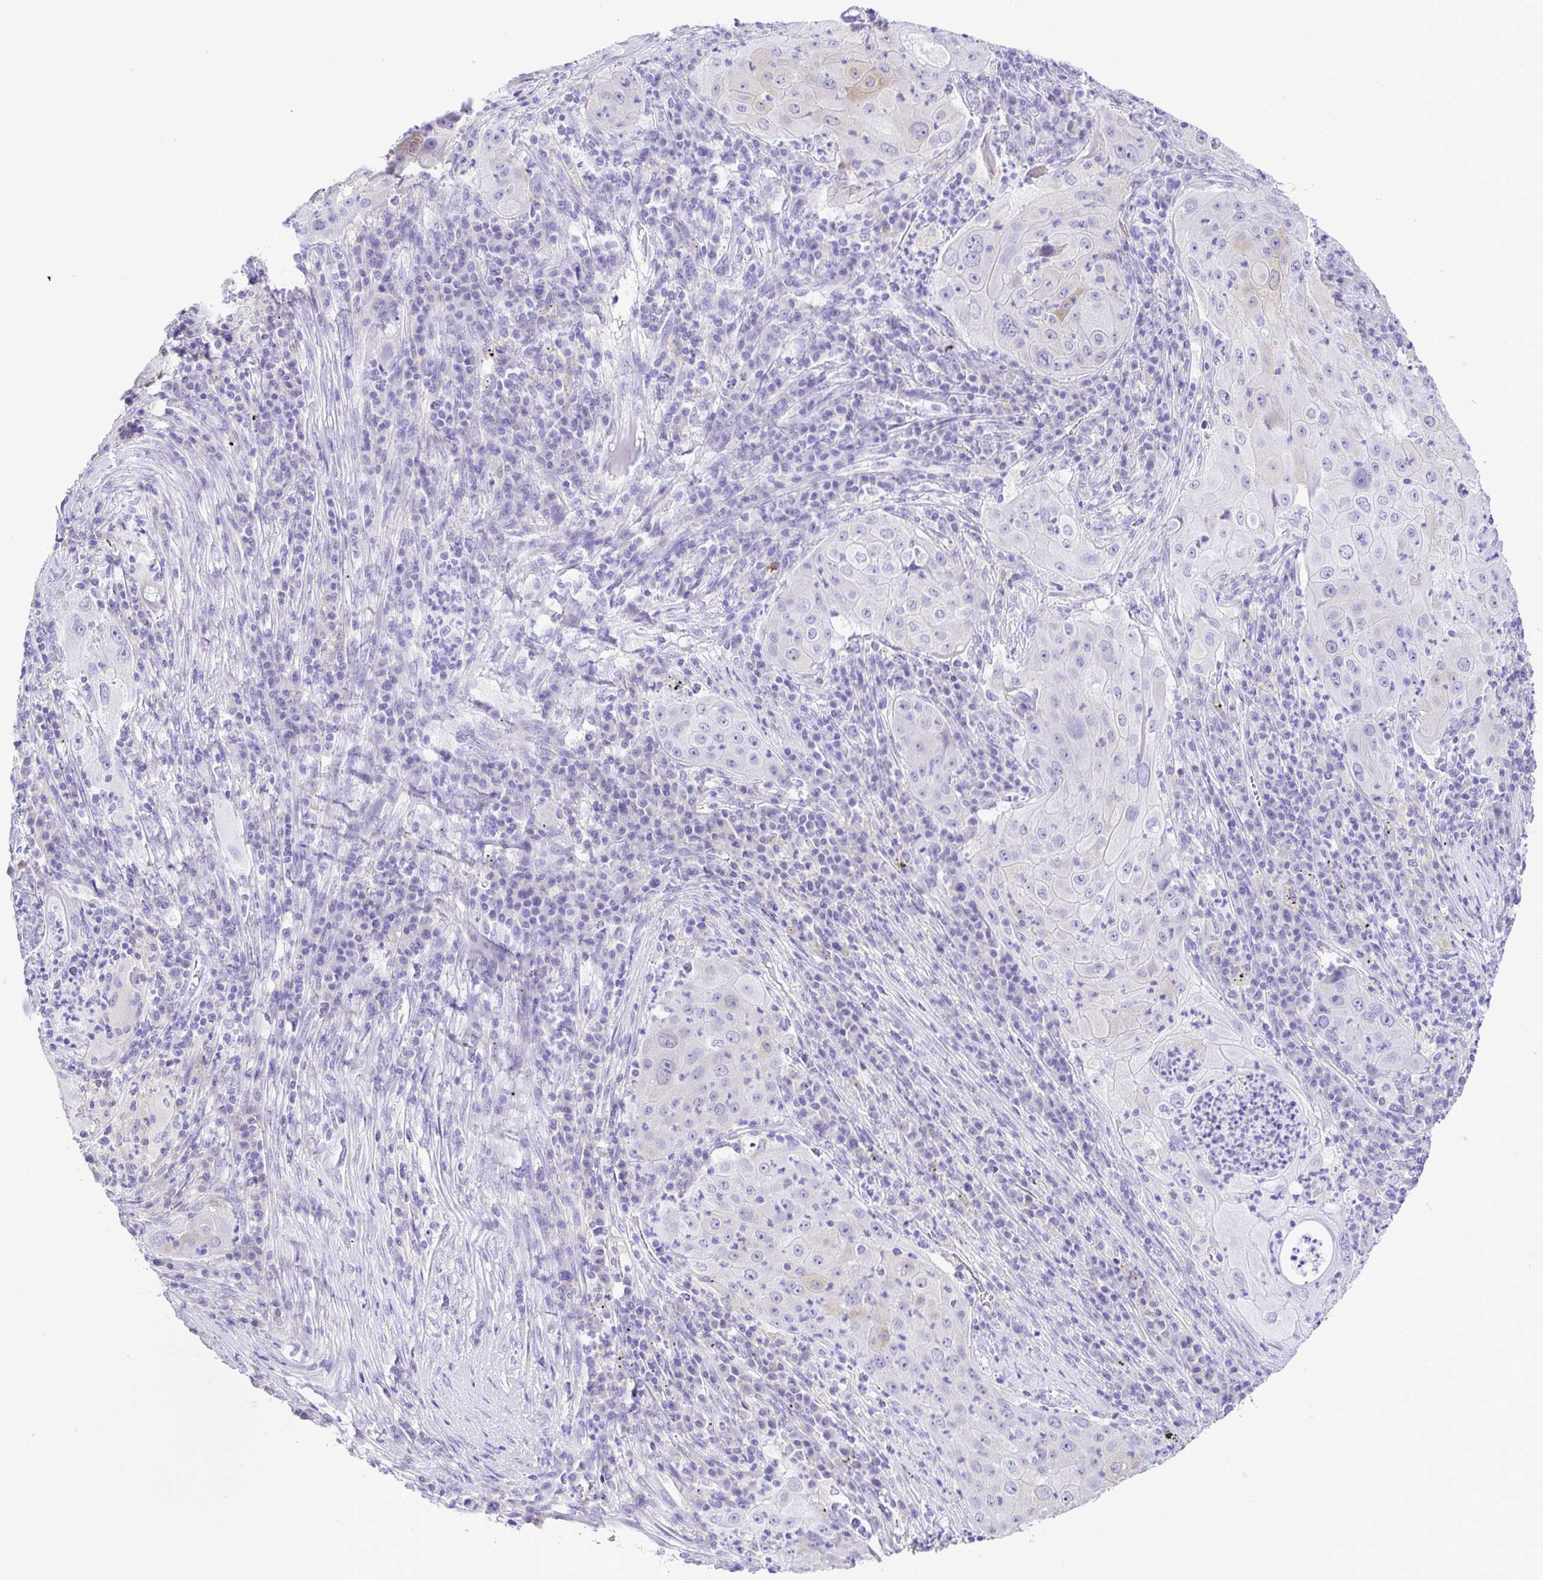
{"staining": {"intensity": "weak", "quantity": "<25%", "location": "cytoplasmic/membranous"}, "tissue": "lung cancer", "cell_type": "Tumor cells", "image_type": "cancer", "snomed": [{"axis": "morphology", "description": "Squamous cell carcinoma, NOS"}, {"axis": "topography", "description": "Lung"}], "caption": "High magnification brightfield microscopy of lung squamous cell carcinoma stained with DAB (3,3'-diaminobenzidine) (brown) and counterstained with hematoxylin (blue): tumor cells show no significant staining. (DAB (3,3'-diaminobenzidine) immunohistochemistry (IHC), high magnification).", "gene": "BACE2", "patient": {"sex": "female", "age": 59}}